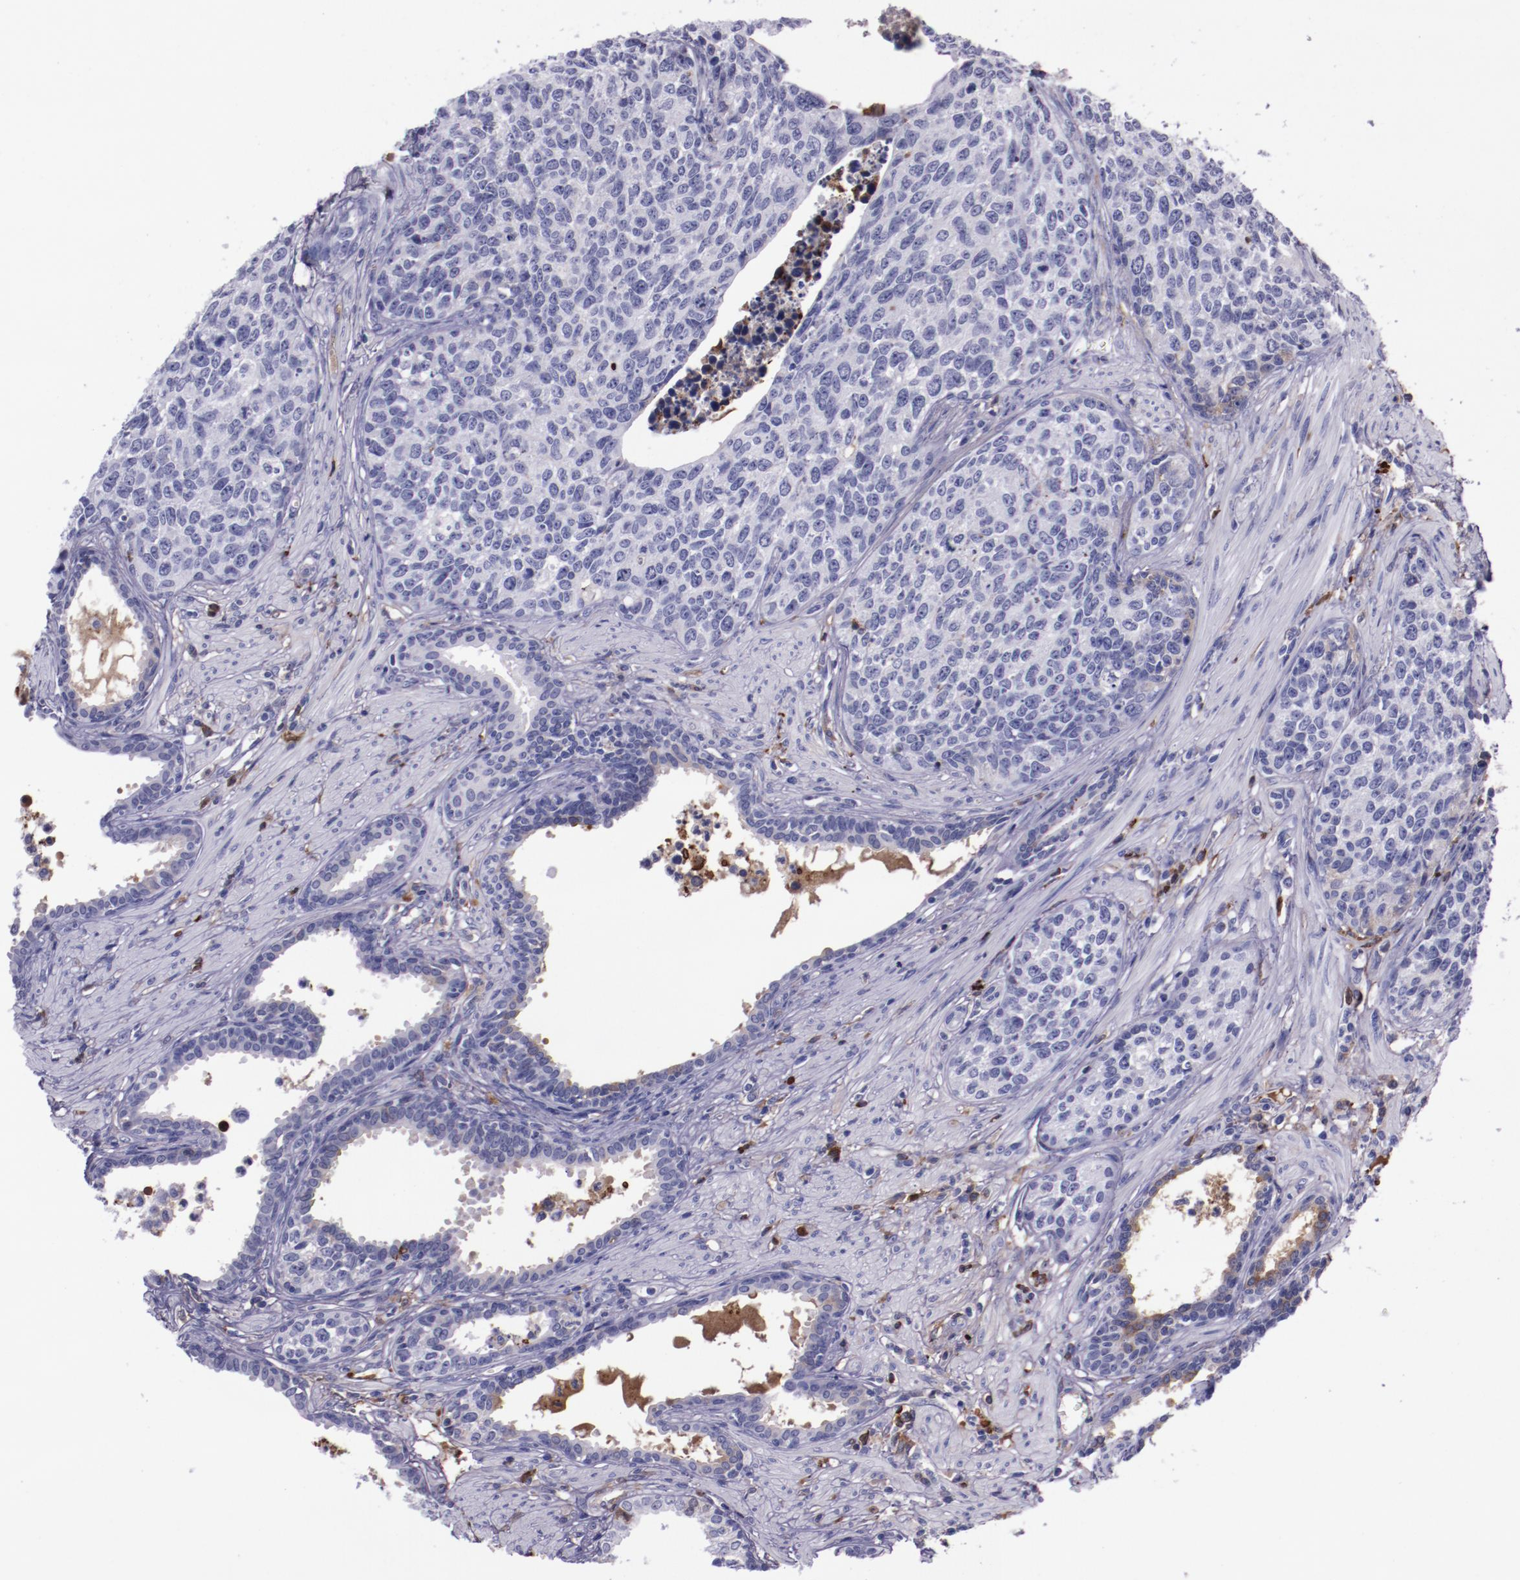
{"staining": {"intensity": "negative", "quantity": "none", "location": "none"}, "tissue": "urothelial cancer", "cell_type": "Tumor cells", "image_type": "cancer", "snomed": [{"axis": "morphology", "description": "Urothelial carcinoma, High grade"}, {"axis": "topography", "description": "Urinary bladder"}], "caption": "IHC of human urothelial cancer reveals no positivity in tumor cells. (IHC, brightfield microscopy, high magnification).", "gene": "APOH", "patient": {"sex": "male", "age": 81}}